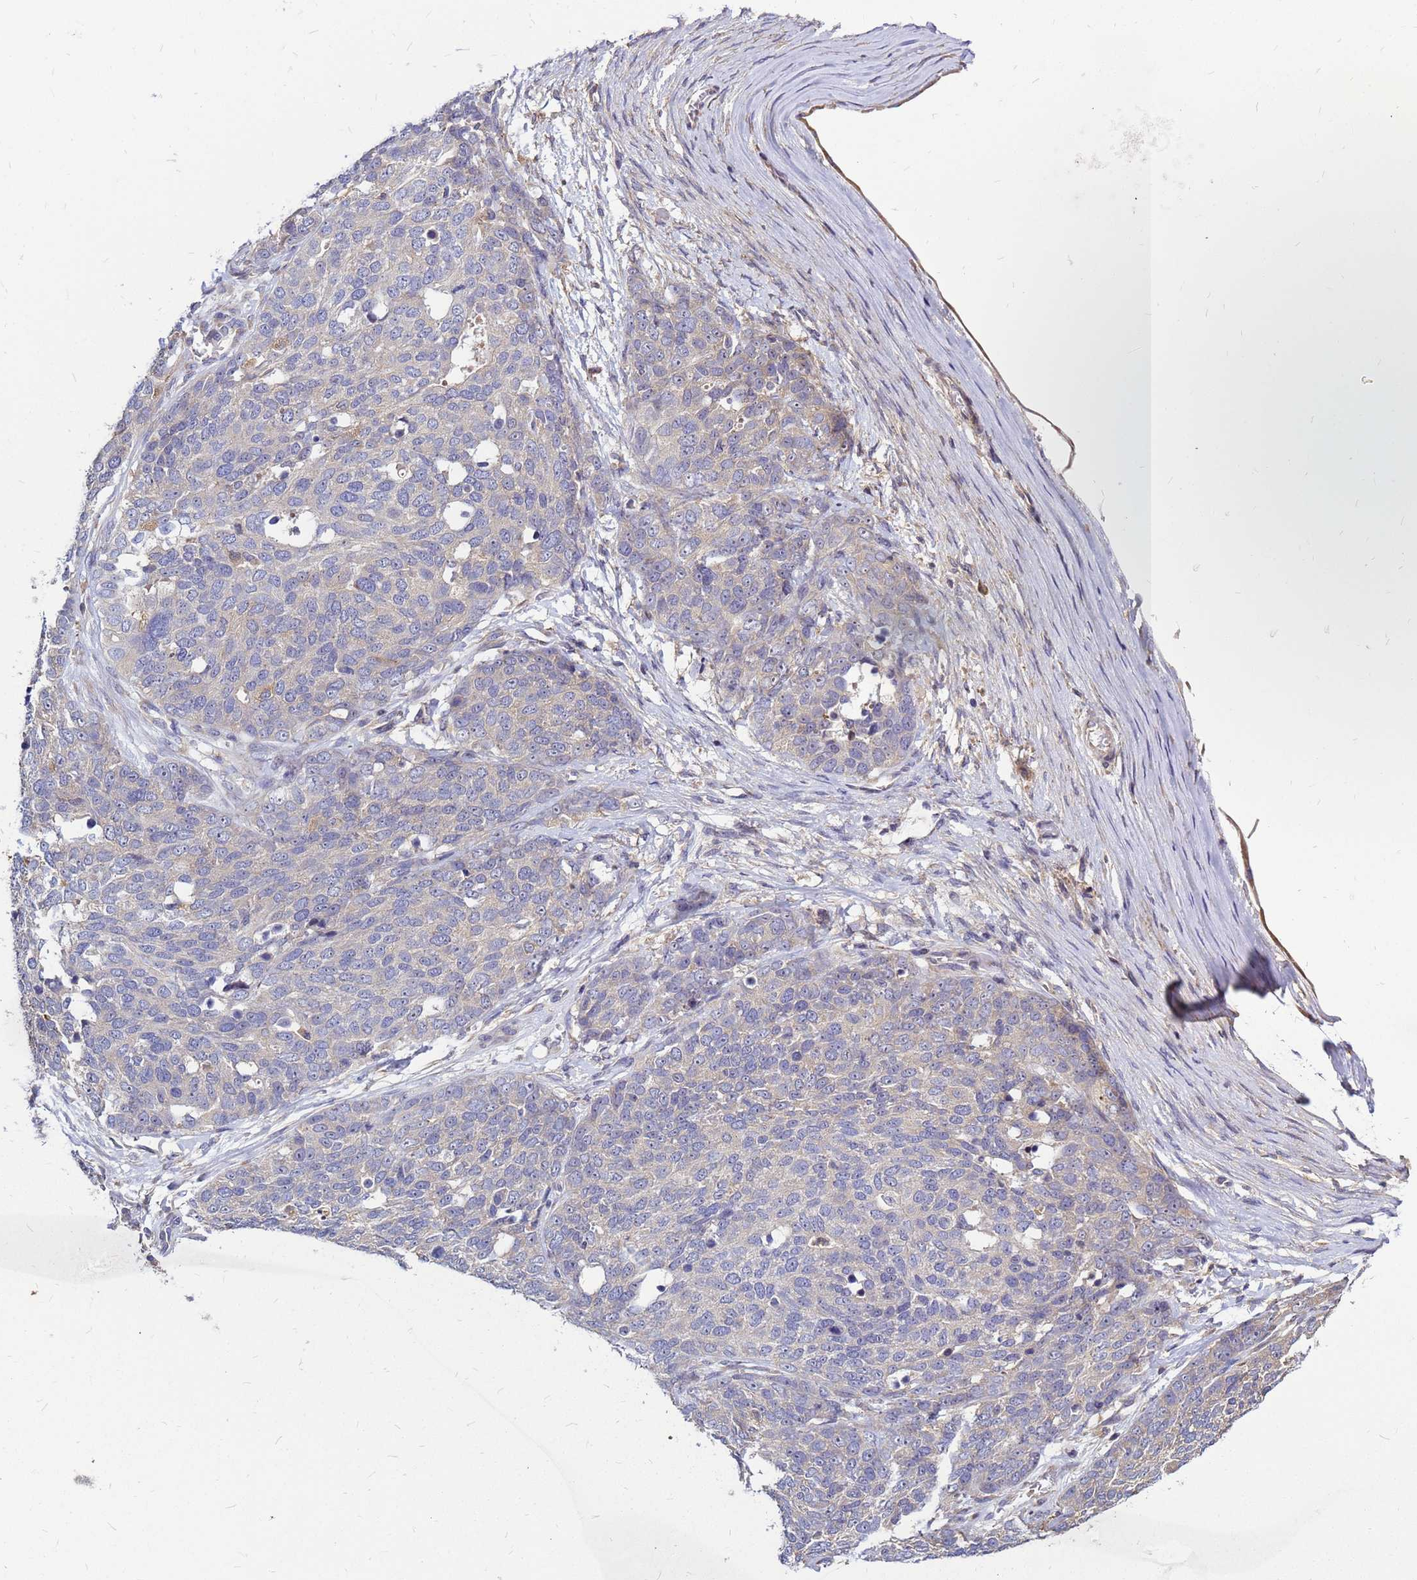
{"staining": {"intensity": "negative", "quantity": "none", "location": "none"}, "tissue": "ovarian cancer", "cell_type": "Tumor cells", "image_type": "cancer", "snomed": [{"axis": "morphology", "description": "Cystadenocarcinoma, serous, NOS"}, {"axis": "topography", "description": "Ovary"}], "caption": "This photomicrograph is of serous cystadenocarcinoma (ovarian) stained with immunohistochemistry to label a protein in brown with the nuclei are counter-stained blue. There is no staining in tumor cells.", "gene": "MOB2", "patient": {"sex": "female", "age": 44}}